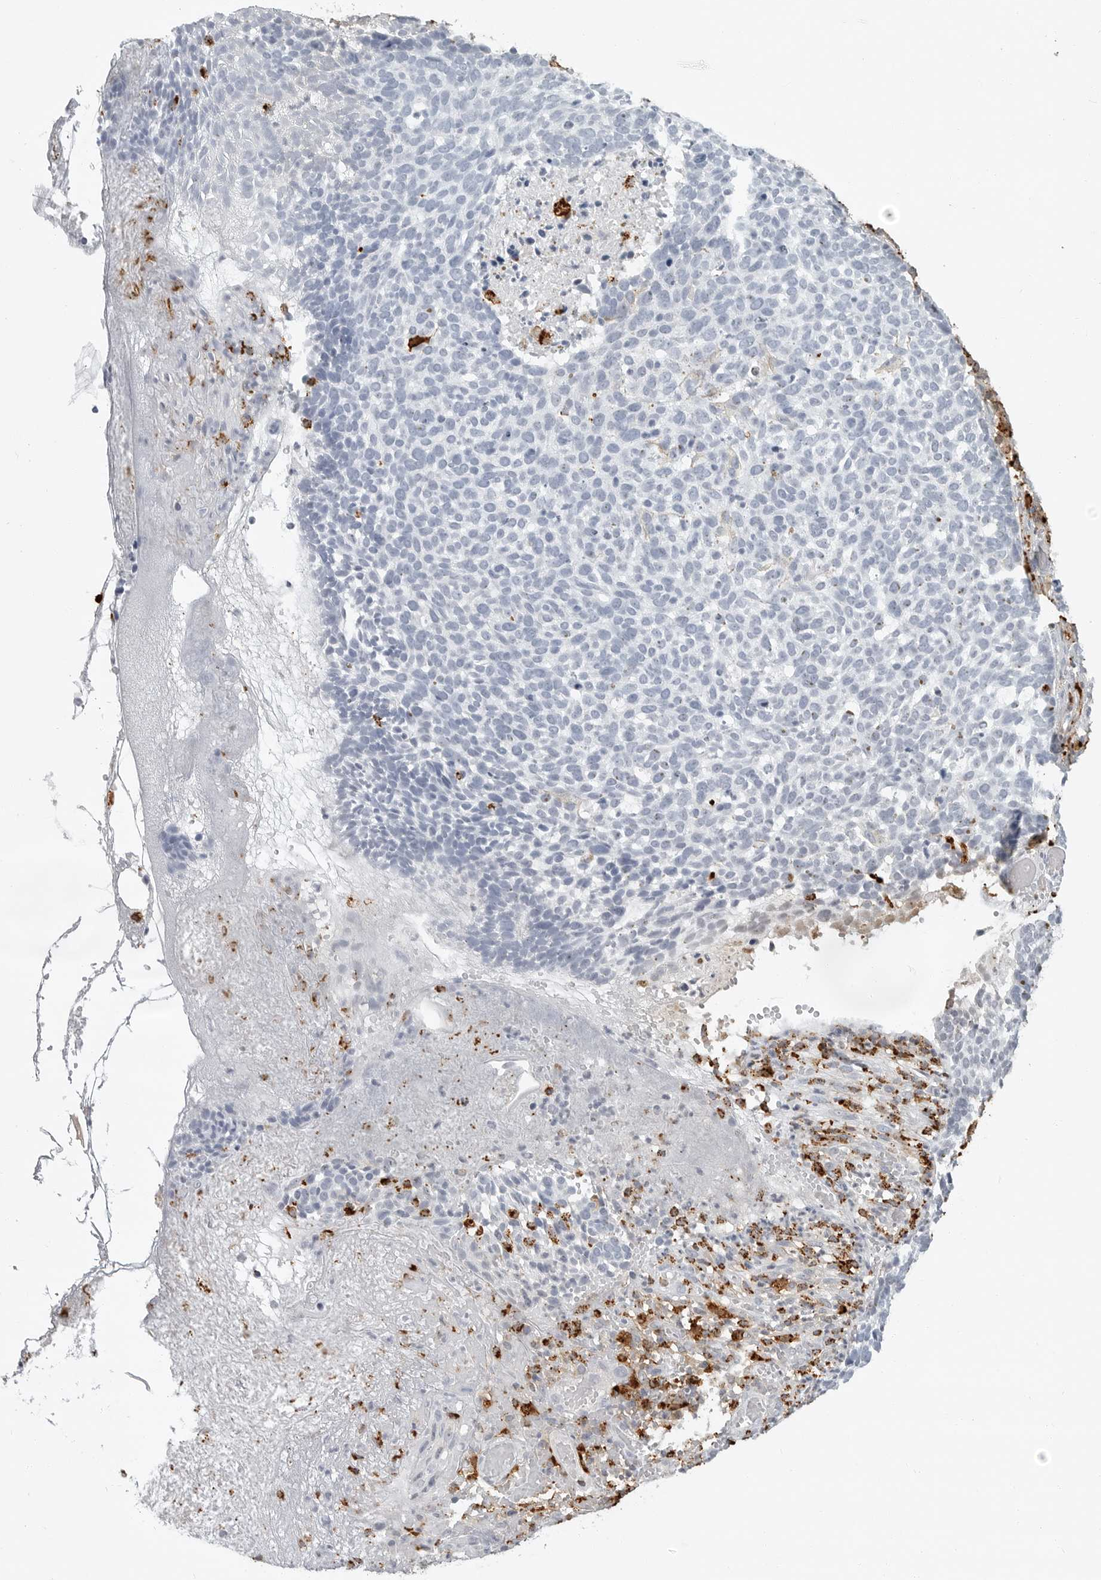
{"staining": {"intensity": "negative", "quantity": "none", "location": "none"}, "tissue": "skin cancer", "cell_type": "Tumor cells", "image_type": "cancer", "snomed": [{"axis": "morphology", "description": "Basal cell carcinoma"}, {"axis": "topography", "description": "Skin"}], "caption": "Tumor cells are negative for brown protein staining in skin basal cell carcinoma. The staining is performed using DAB brown chromogen with nuclei counter-stained in using hematoxylin.", "gene": "IFI30", "patient": {"sex": "male", "age": 85}}